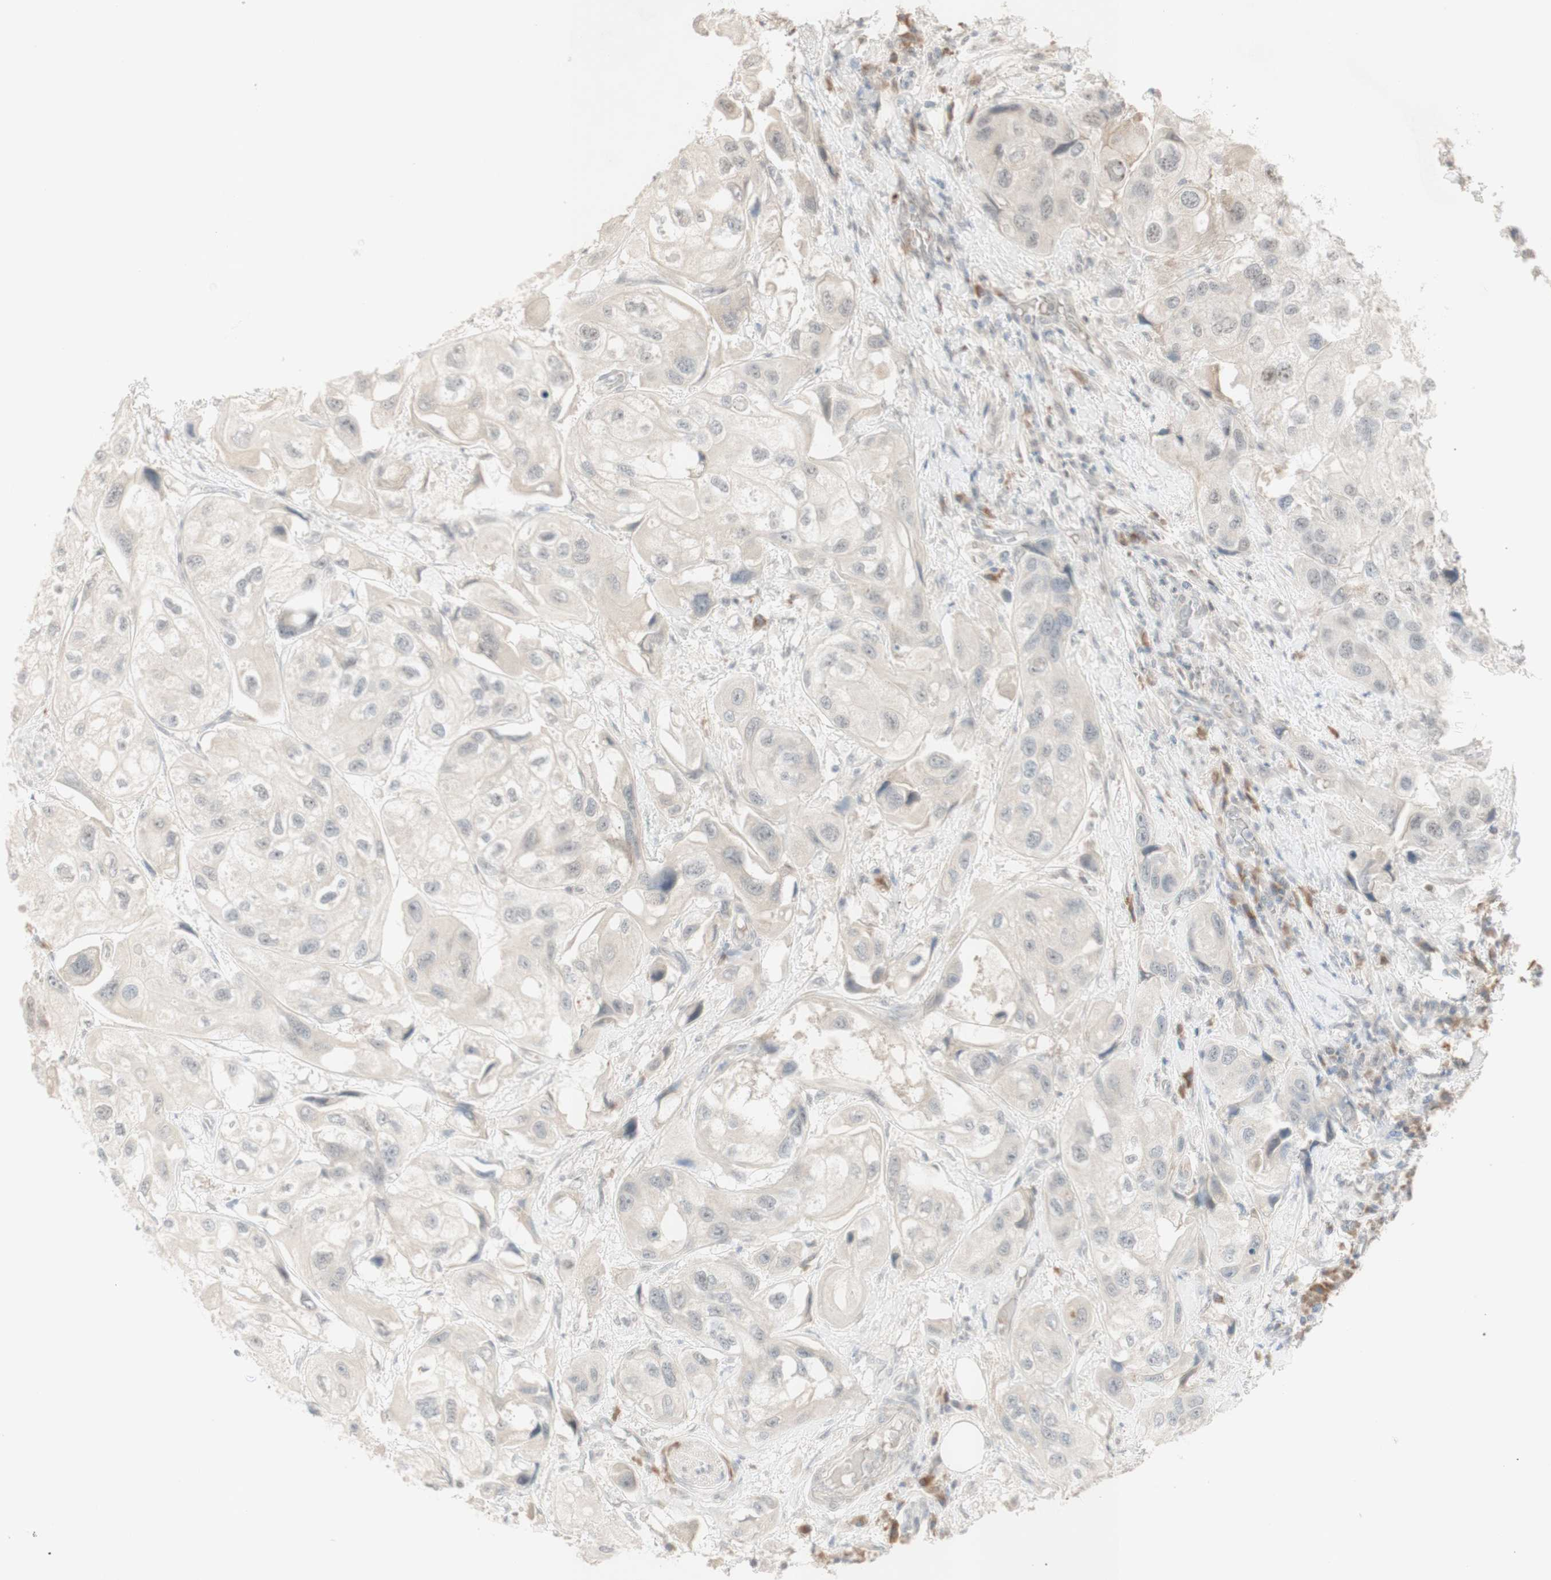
{"staining": {"intensity": "negative", "quantity": "none", "location": "none"}, "tissue": "urothelial cancer", "cell_type": "Tumor cells", "image_type": "cancer", "snomed": [{"axis": "morphology", "description": "Urothelial carcinoma, High grade"}, {"axis": "topography", "description": "Urinary bladder"}], "caption": "Immunohistochemistry photomicrograph of urothelial carcinoma (high-grade) stained for a protein (brown), which shows no positivity in tumor cells.", "gene": "PLCD4", "patient": {"sex": "female", "age": 64}}